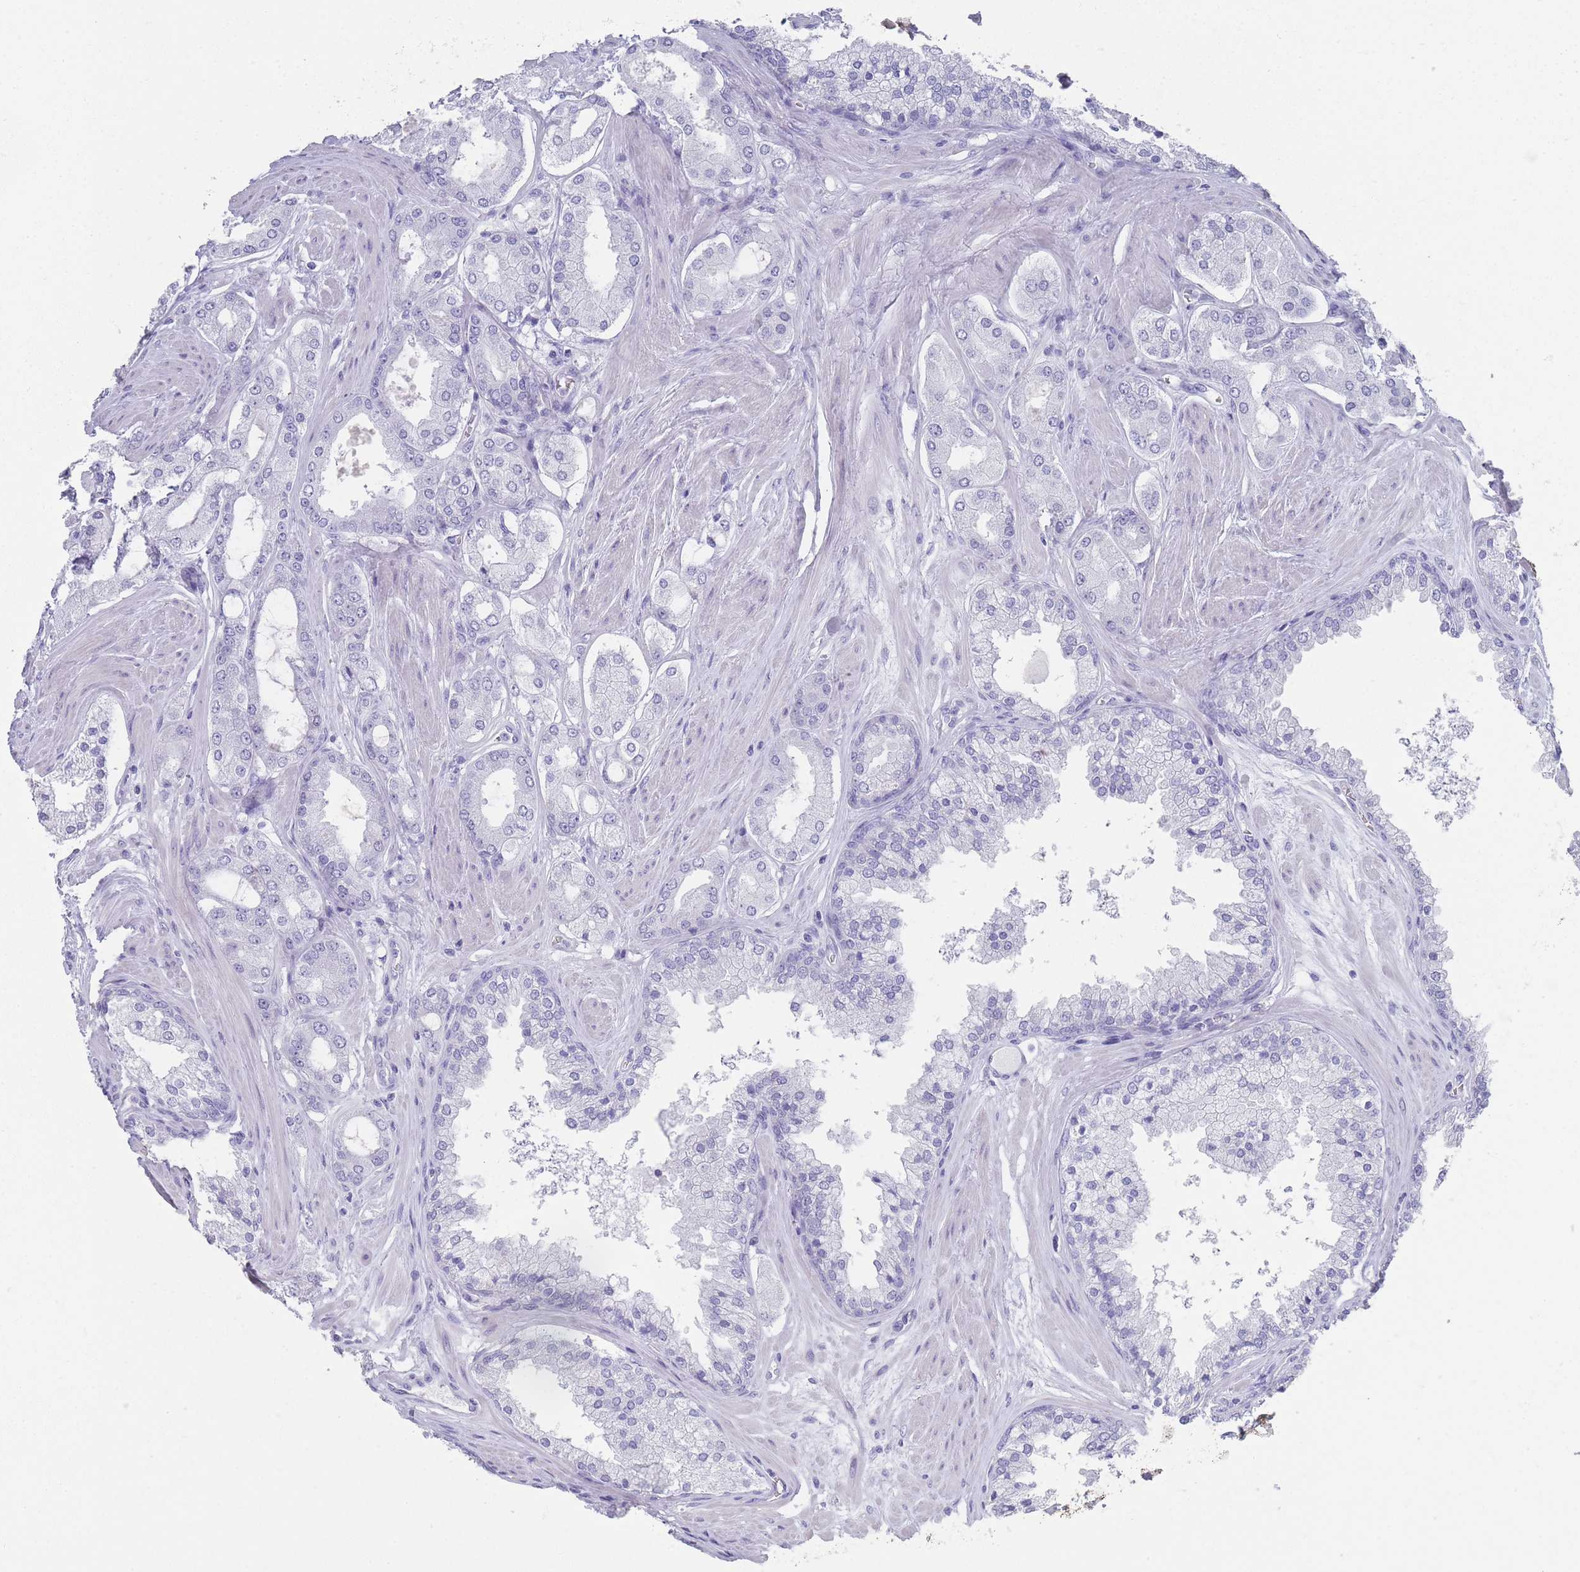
{"staining": {"intensity": "negative", "quantity": "none", "location": "none"}, "tissue": "prostate cancer", "cell_type": "Tumor cells", "image_type": "cancer", "snomed": [{"axis": "morphology", "description": "Adenocarcinoma, Low grade"}, {"axis": "topography", "description": "Prostate"}], "caption": "This is a photomicrograph of immunohistochemistry staining of prostate adenocarcinoma (low-grade), which shows no positivity in tumor cells.", "gene": "RAB2B", "patient": {"sex": "male", "age": 42}}